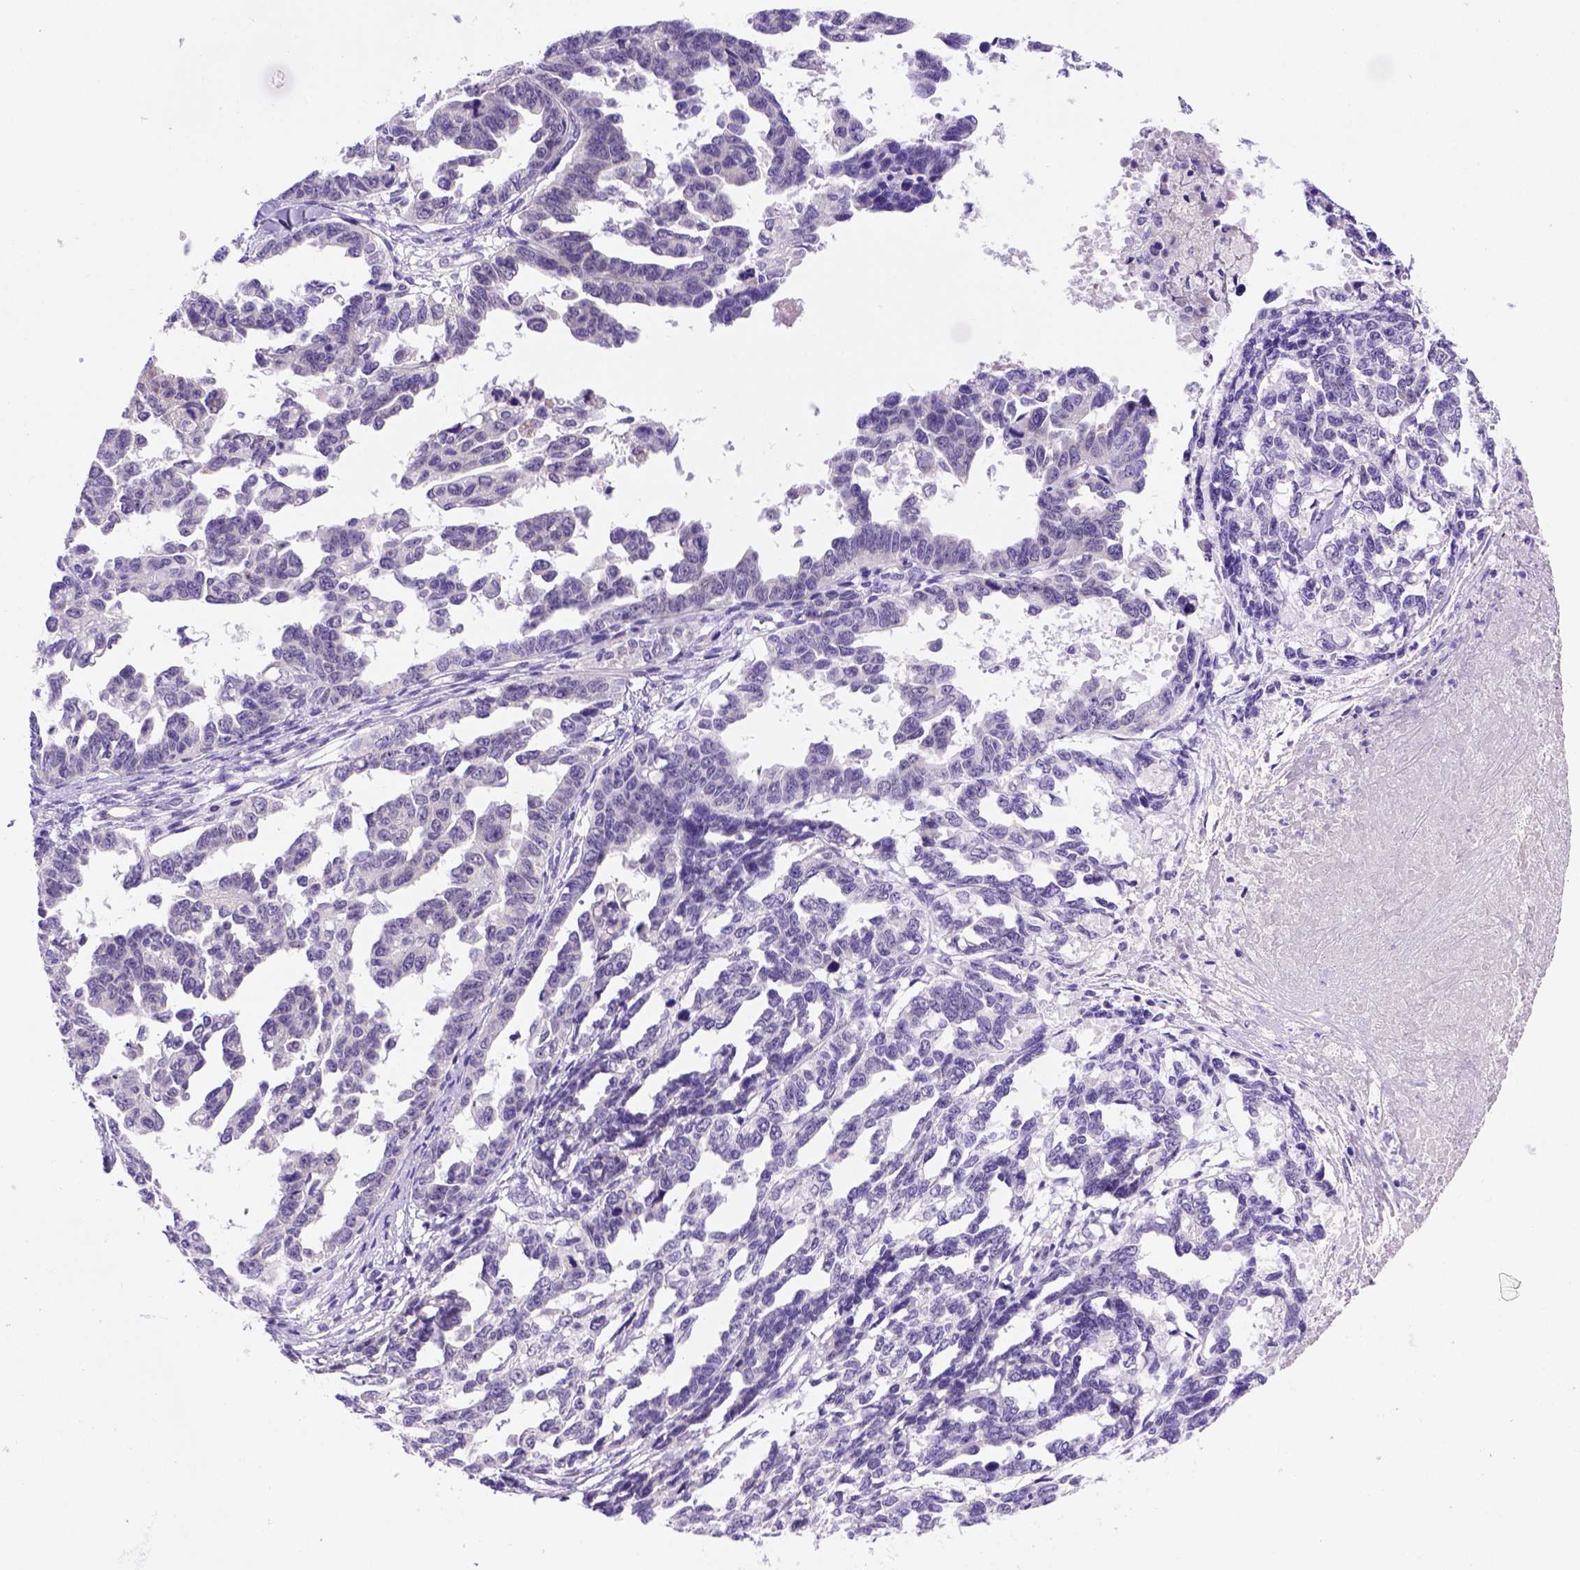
{"staining": {"intensity": "negative", "quantity": "none", "location": "none"}, "tissue": "ovarian cancer", "cell_type": "Tumor cells", "image_type": "cancer", "snomed": [{"axis": "morphology", "description": "Cystadenocarcinoma, serous, NOS"}, {"axis": "topography", "description": "Ovary"}], "caption": "Human serous cystadenocarcinoma (ovarian) stained for a protein using immunohistochemistry (IHC) demonstrates no positivity in tumor cells.", "gene": "FAM81B", "patient": {"sex": "female", "age": 69}}